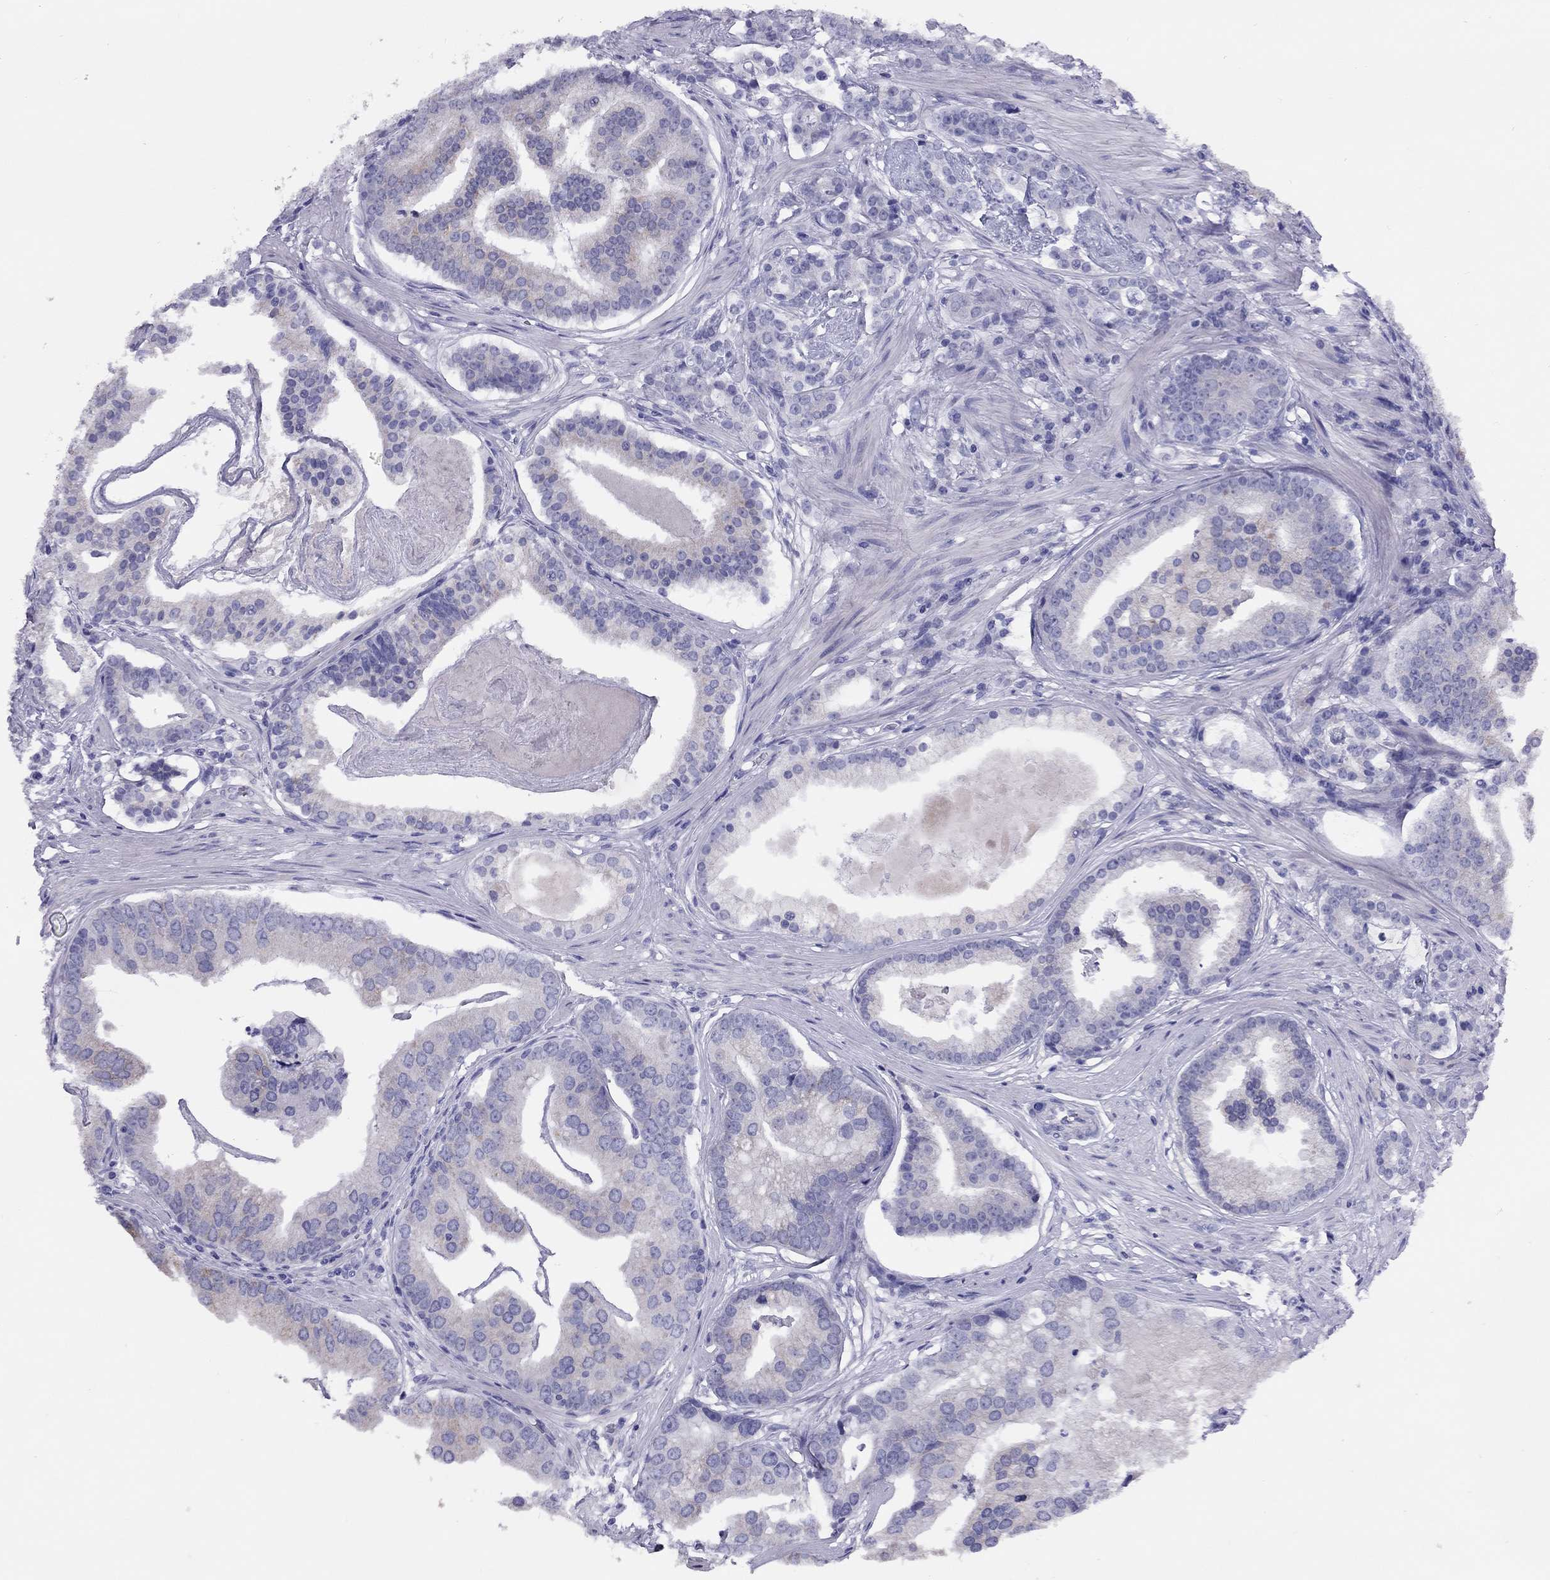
{"staining": {"intensity": "weak", "quantity": "<25%", "location": "cytoplasmic/membranous"}, "tissue": "prostate cancer", "cell_type": "Tumor cells", "image_type": "cancer", "snomed": [{"axis": "morphology", "description": "Adenocarcinoma, NOS"}, {"axis": "topography", "description": "Prostate and seminal vesicle, NOS"}, {"axis": "topography", "description": "Prostate"}], "caption": "This is an immunohistochemistry (IHC) micrograph of prostate adenocarcinoma. There is no positivity in tumor cells.", "gene": "LRIT2", "patient": {"sex": "male", "age": 44}}